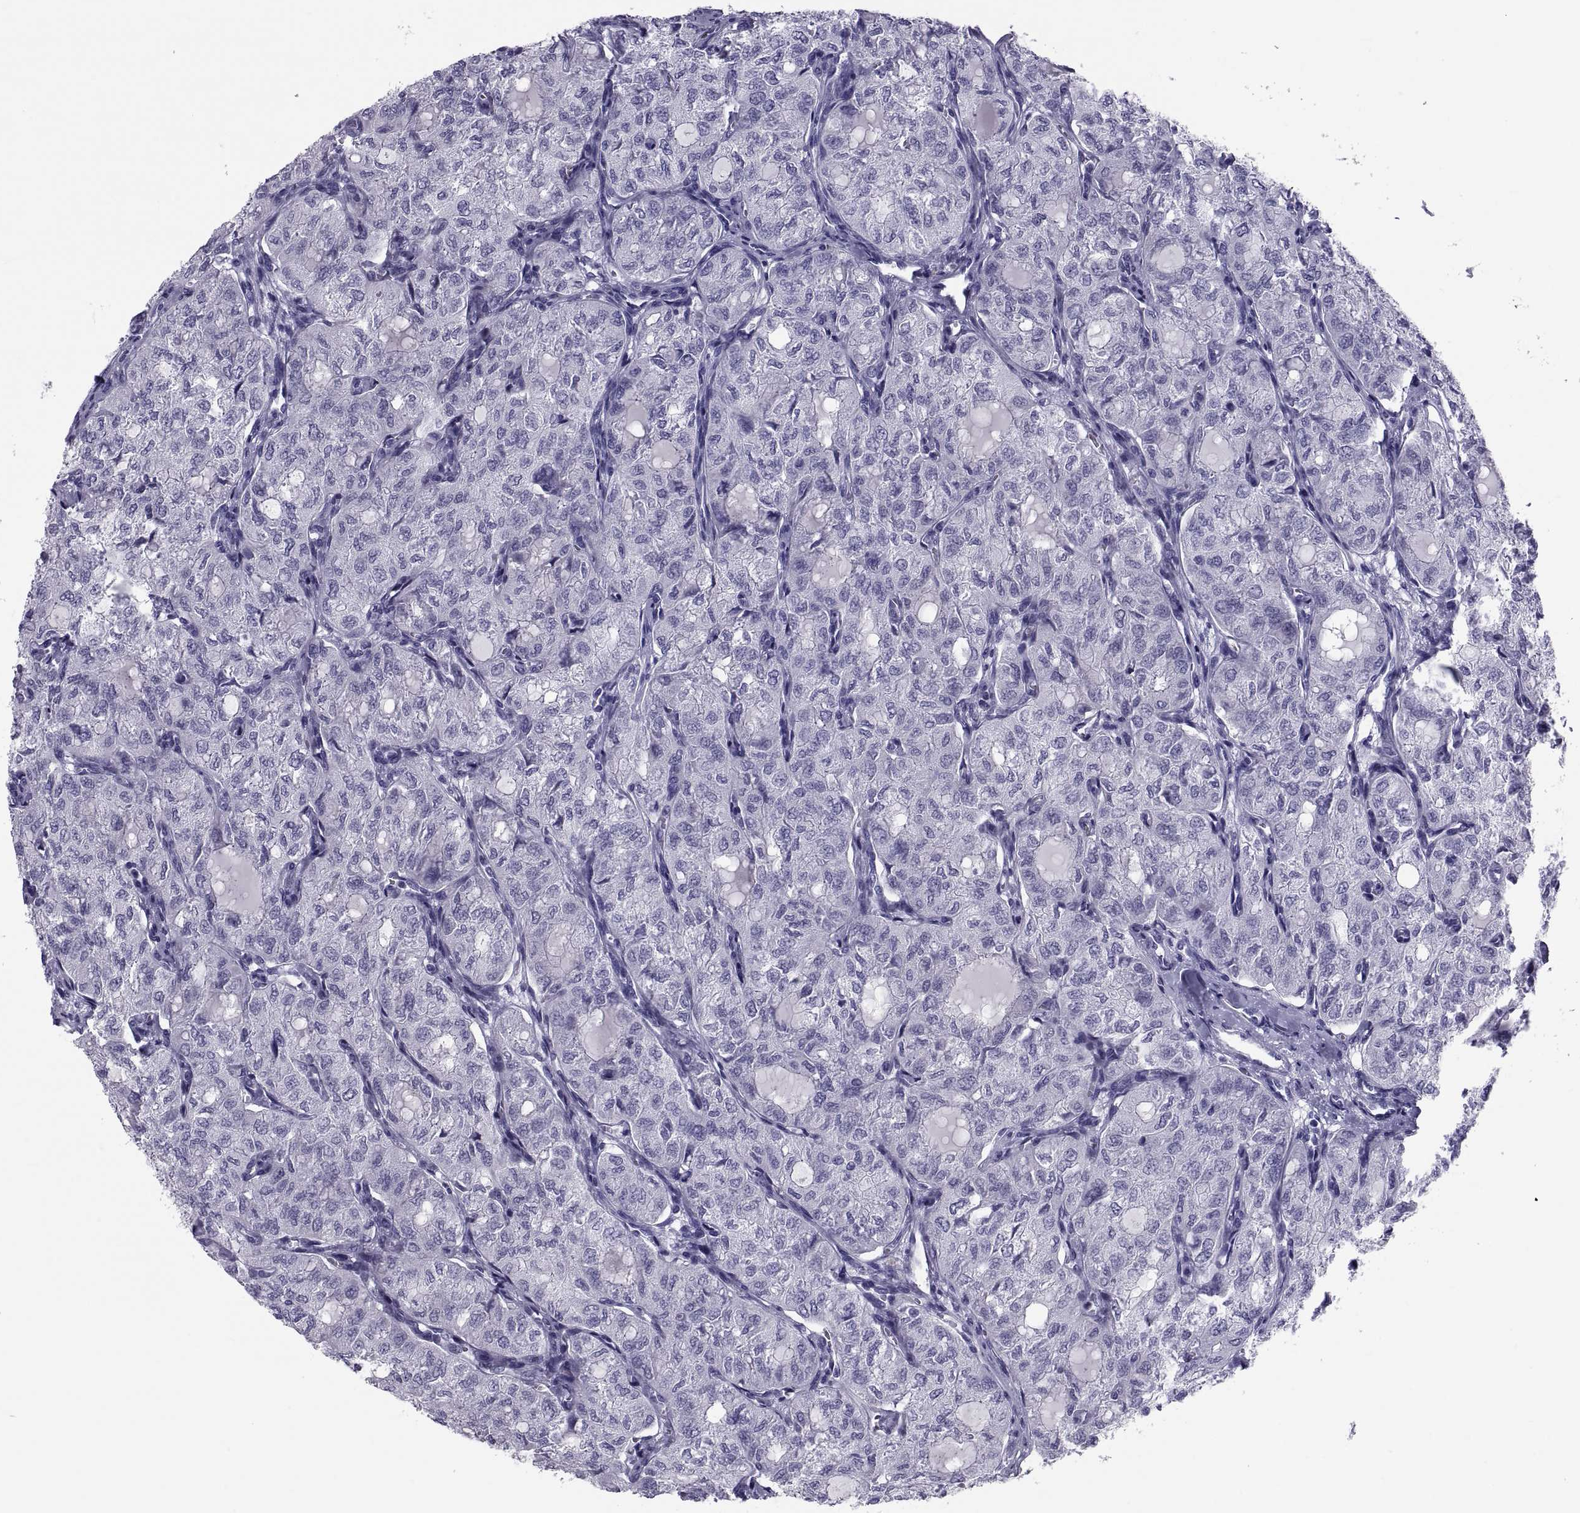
{"staining": {"intensity": "negative", "quantity": "none", "location": "none"}, "tissue": "thyroid cancer", "cell_type": "Tumor cells", "image_type": "cancer", "snomed": [{"axis": "morphology", "description": "Follicular adenoma carcinoma, NOS"}, {"axis": "topography", "description": "Thyroid gland"}], "caption": "A high-resolution photomicrograph shows immunohistochemistry (IHC) staining of thyroid cancer, which exhibits no significant expression in tumor cells. The staining was performed using DAB to visualize the protein expression in brown, while the nuclei were stained in blue with hematoxylin (Magnification: 20x).", "gene": "DEFB129", "patient": {"sex": "male", "age": 75}}